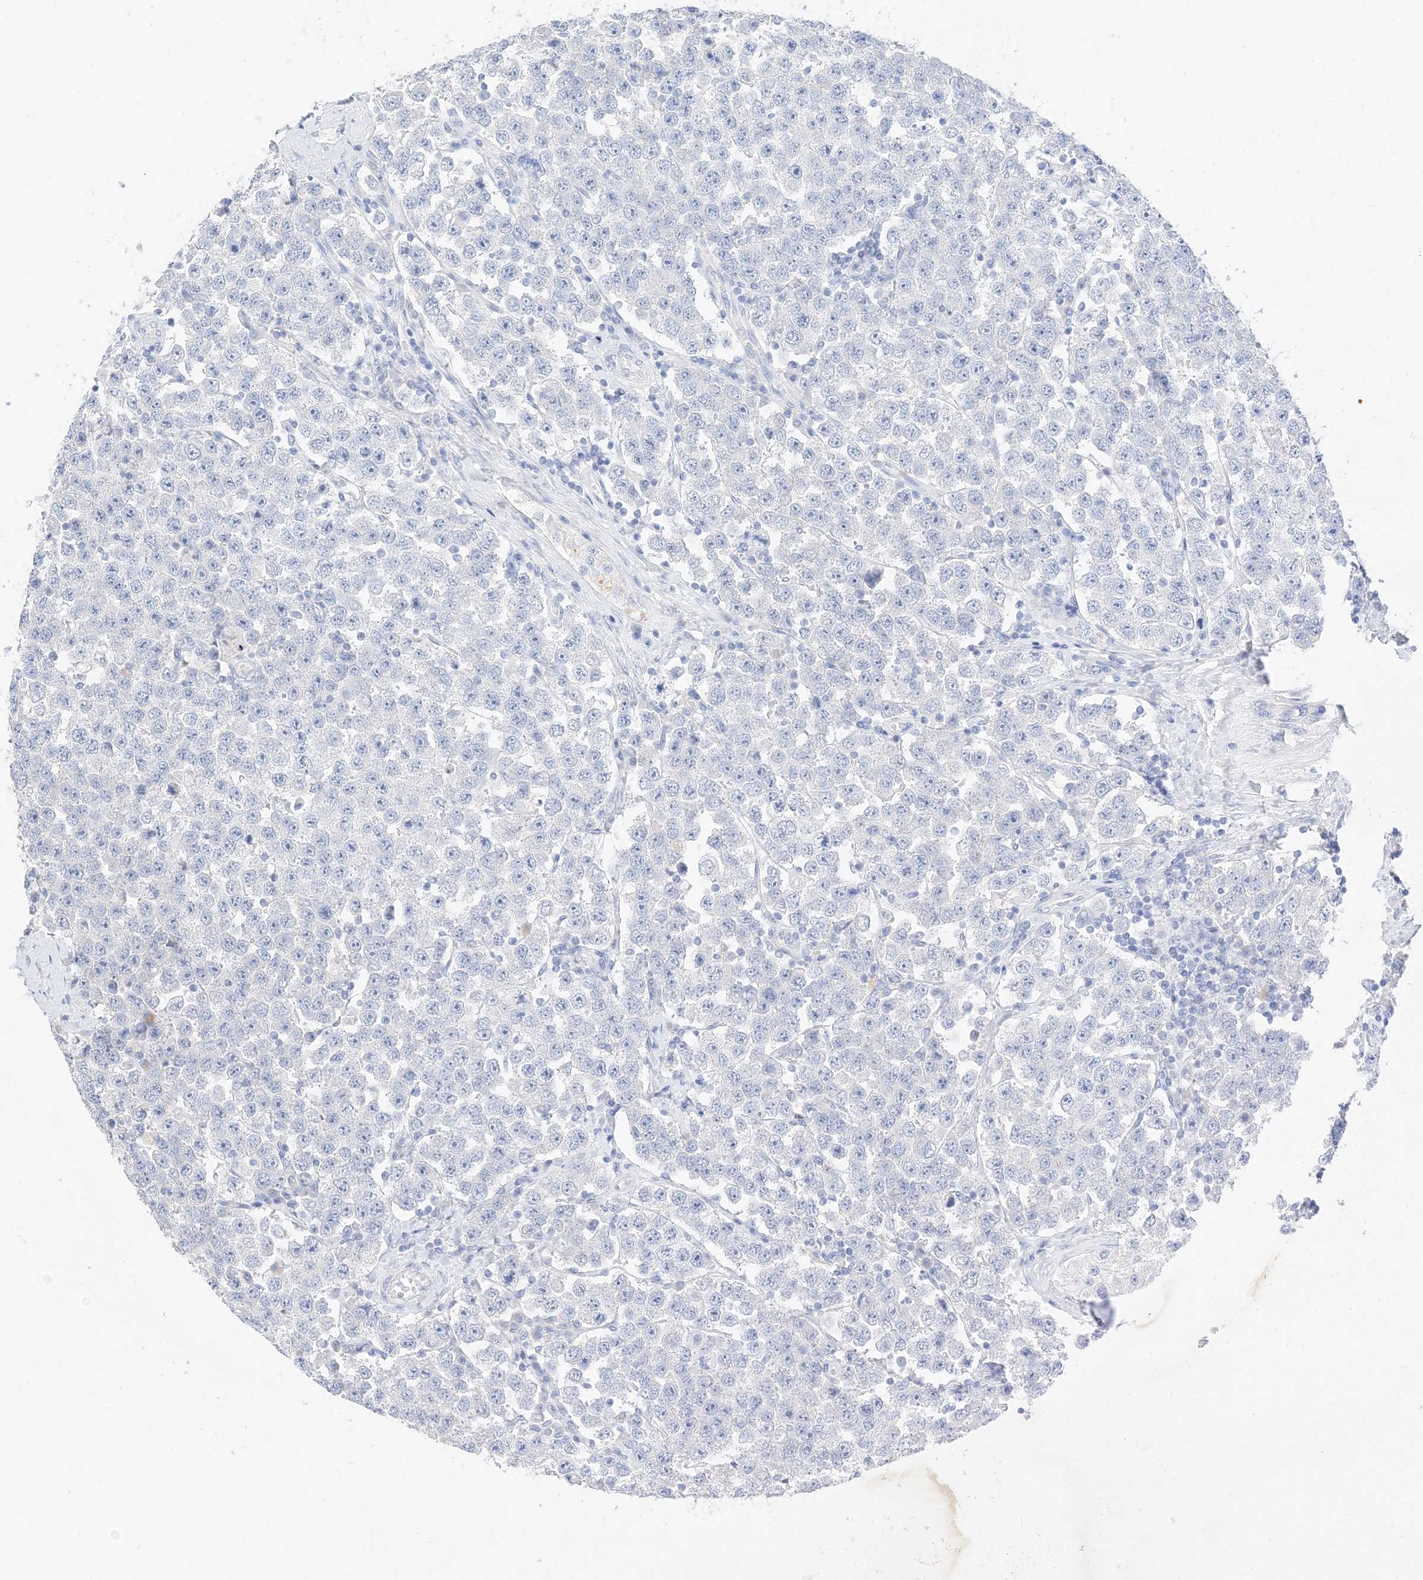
{"staining": {"intensity": "negative", "quantity": "none", "location": "none"}, "tissue": "testis cancer", "cell_type": "Tumor cells", "image_type": "cancer", "snomed": [{"axis": "morphology", "description": "Seminoma, NOS"}, {"axis": "topography", "description": "Testis"}], "caption": "There is no significant staining in tumor cells of testis seminoma.", "gene": "MUC17", "patient": {"sex": "male", "age": 28}}